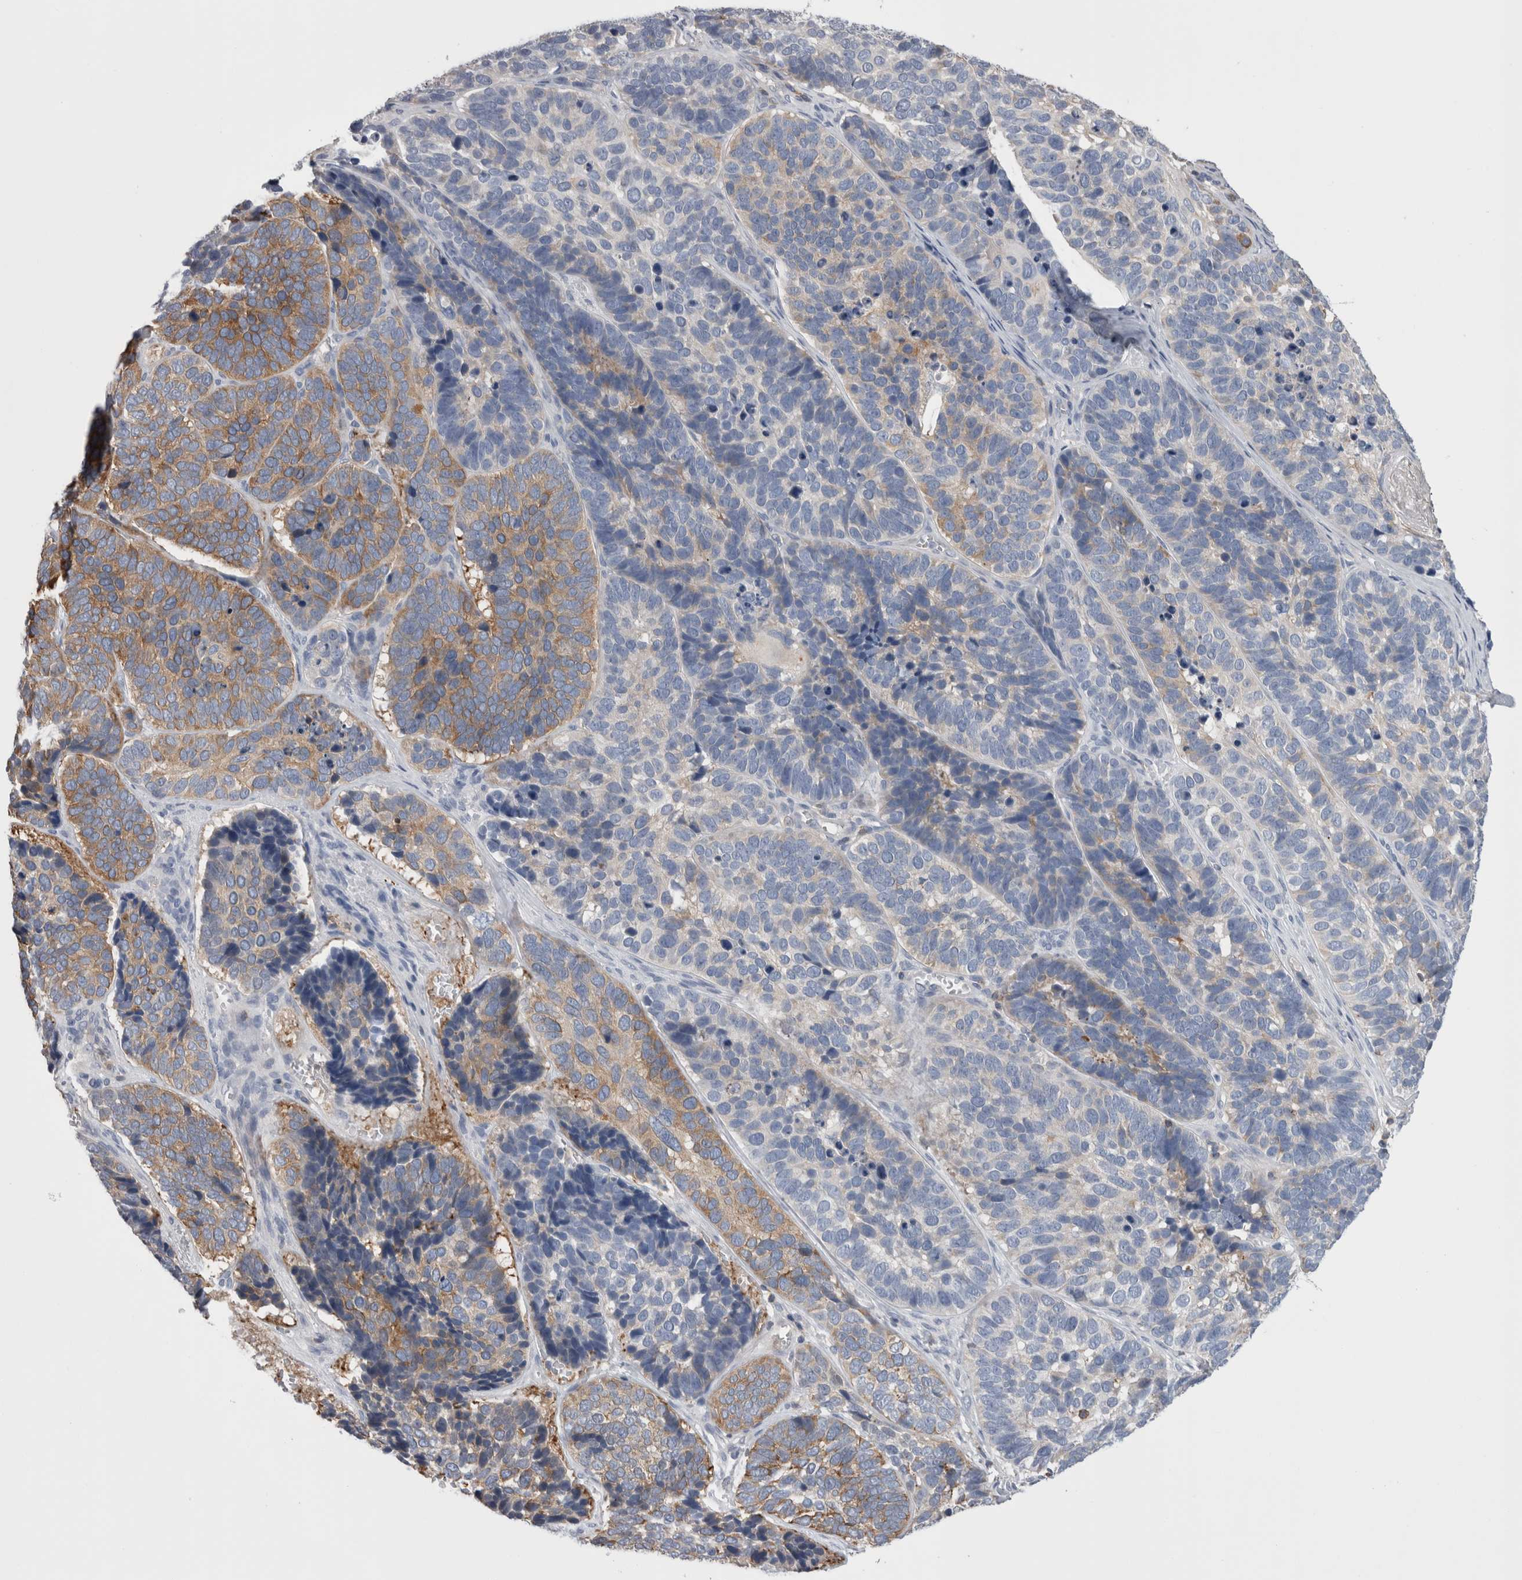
{"staining": {"intensity": "moderate", "quantity": "<25%", "location": "cytoplasmic/membranous"}, "tissue": "skin cancer", "cell_type": "Tumor cells", "image_type": "cancer", "snomed": [{"axis": "morphology", "description": "Basal cell carcinoma"}, {"axis": "topography", "description": "Skin"}], "caption": "Immunohistochemistry of basal cell carcinoma (skin) demonstrates low levels of moderate cytoplasmic/membranous expression in approximately <25% of tumor cells. Using DAB (brown) and hematoxylin (blue) stains, captured at high magnification using brightfield microscopy.", "gene": "DCTN6", "patient": {"sex": "male", "age": 62}}